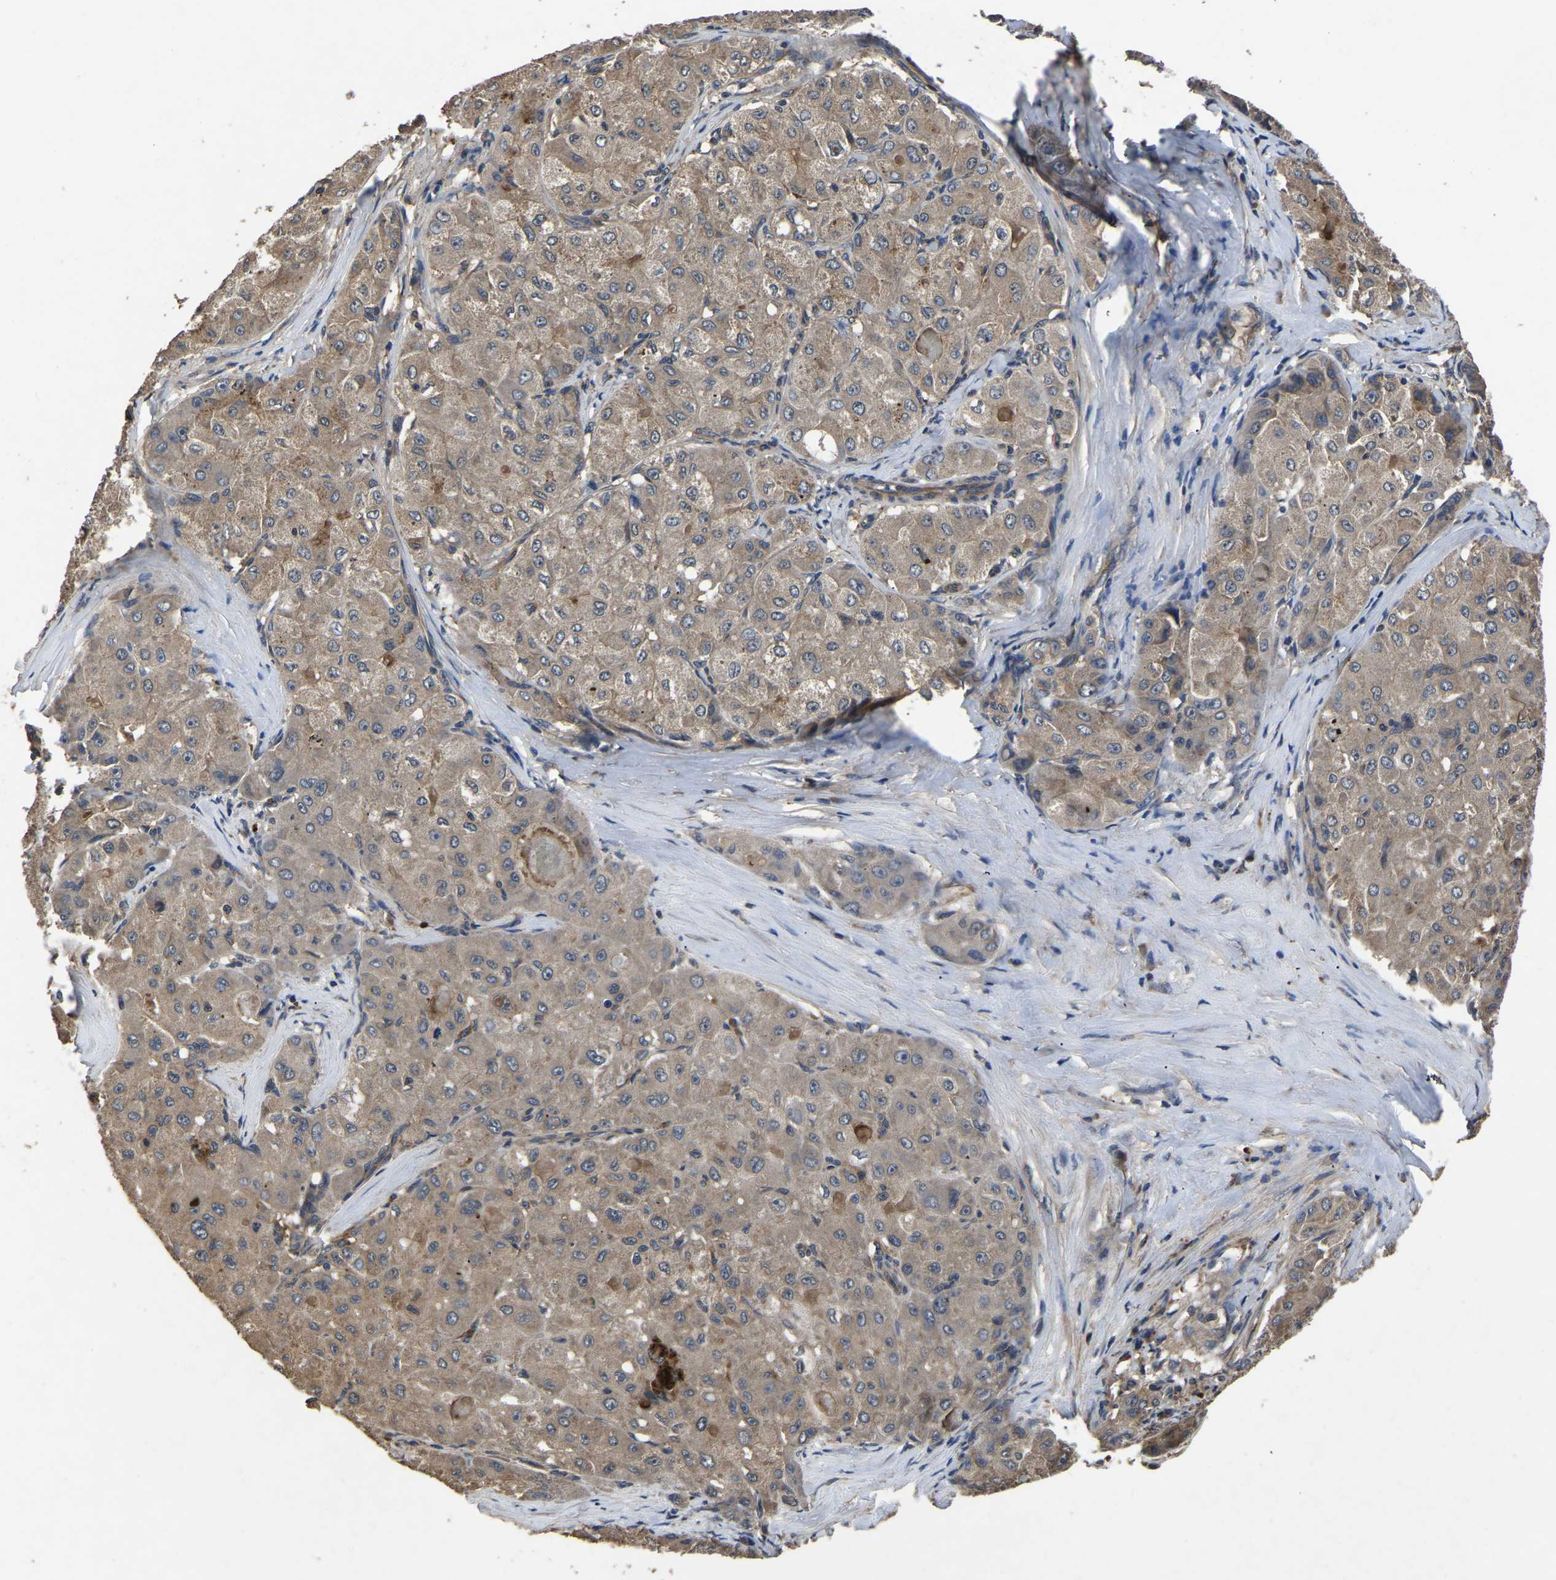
{"staining": {"intensity": "moderate", "quantity": ">75%", "location": "cytoplasmic/membranous"}, "tissue": "liver cancer", "cell_type": "Tumor cells", "image_type": "cancer", "snomed": [{"axis": "morphology", "description": "Carcinoma, Hepatocellular, NOS"}, {"axis": "topography", "description": "Liver"}], "caption": "Human hepatocellular carcinoma (liver) stained with a brown dye reveals moderate cytoplasmic/membranous positive positivity in approximately >75% of tumor cells.", "gene": "CRYZL1", "patient": {"sex": "male", "age": 80}}